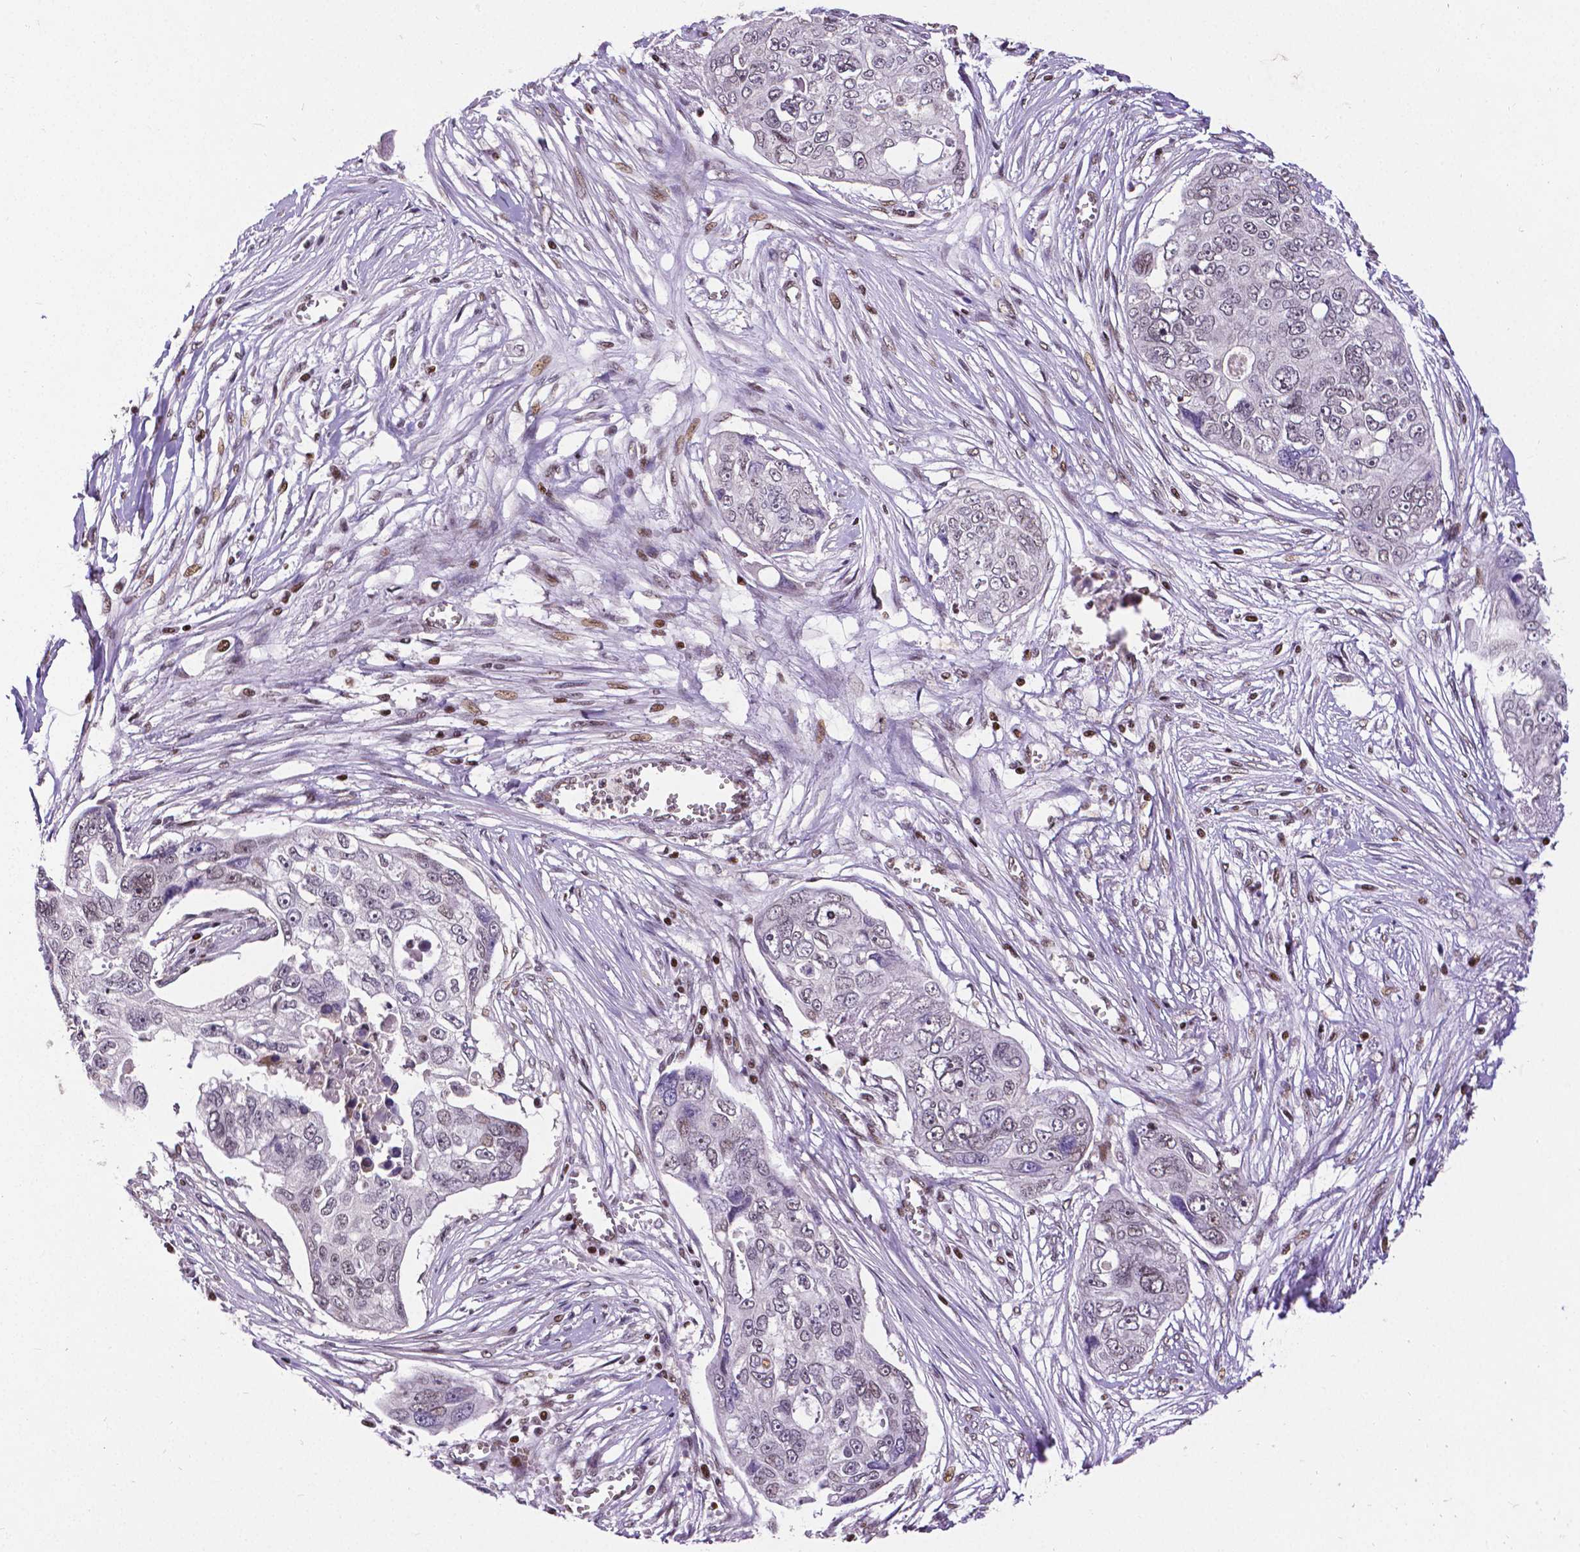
{"staining": {"intensity": "negative", "quantity": "none", "location": "none"}, "tissue": "ovarian cancer", "cell_type": "Tumor cells", "image_type": "cancer", "snomed": [{"axis": "morphology", "description": "Carcinoma, endometroid"}, {"axis": "topography", "description": "Ovary"}], "caption": "Ovarian cancer was stained to show a protein in brown. There is no significant staining in tumor cells.", "gene": "CTCF", "patient": {"sex": "female", "age": 70}}